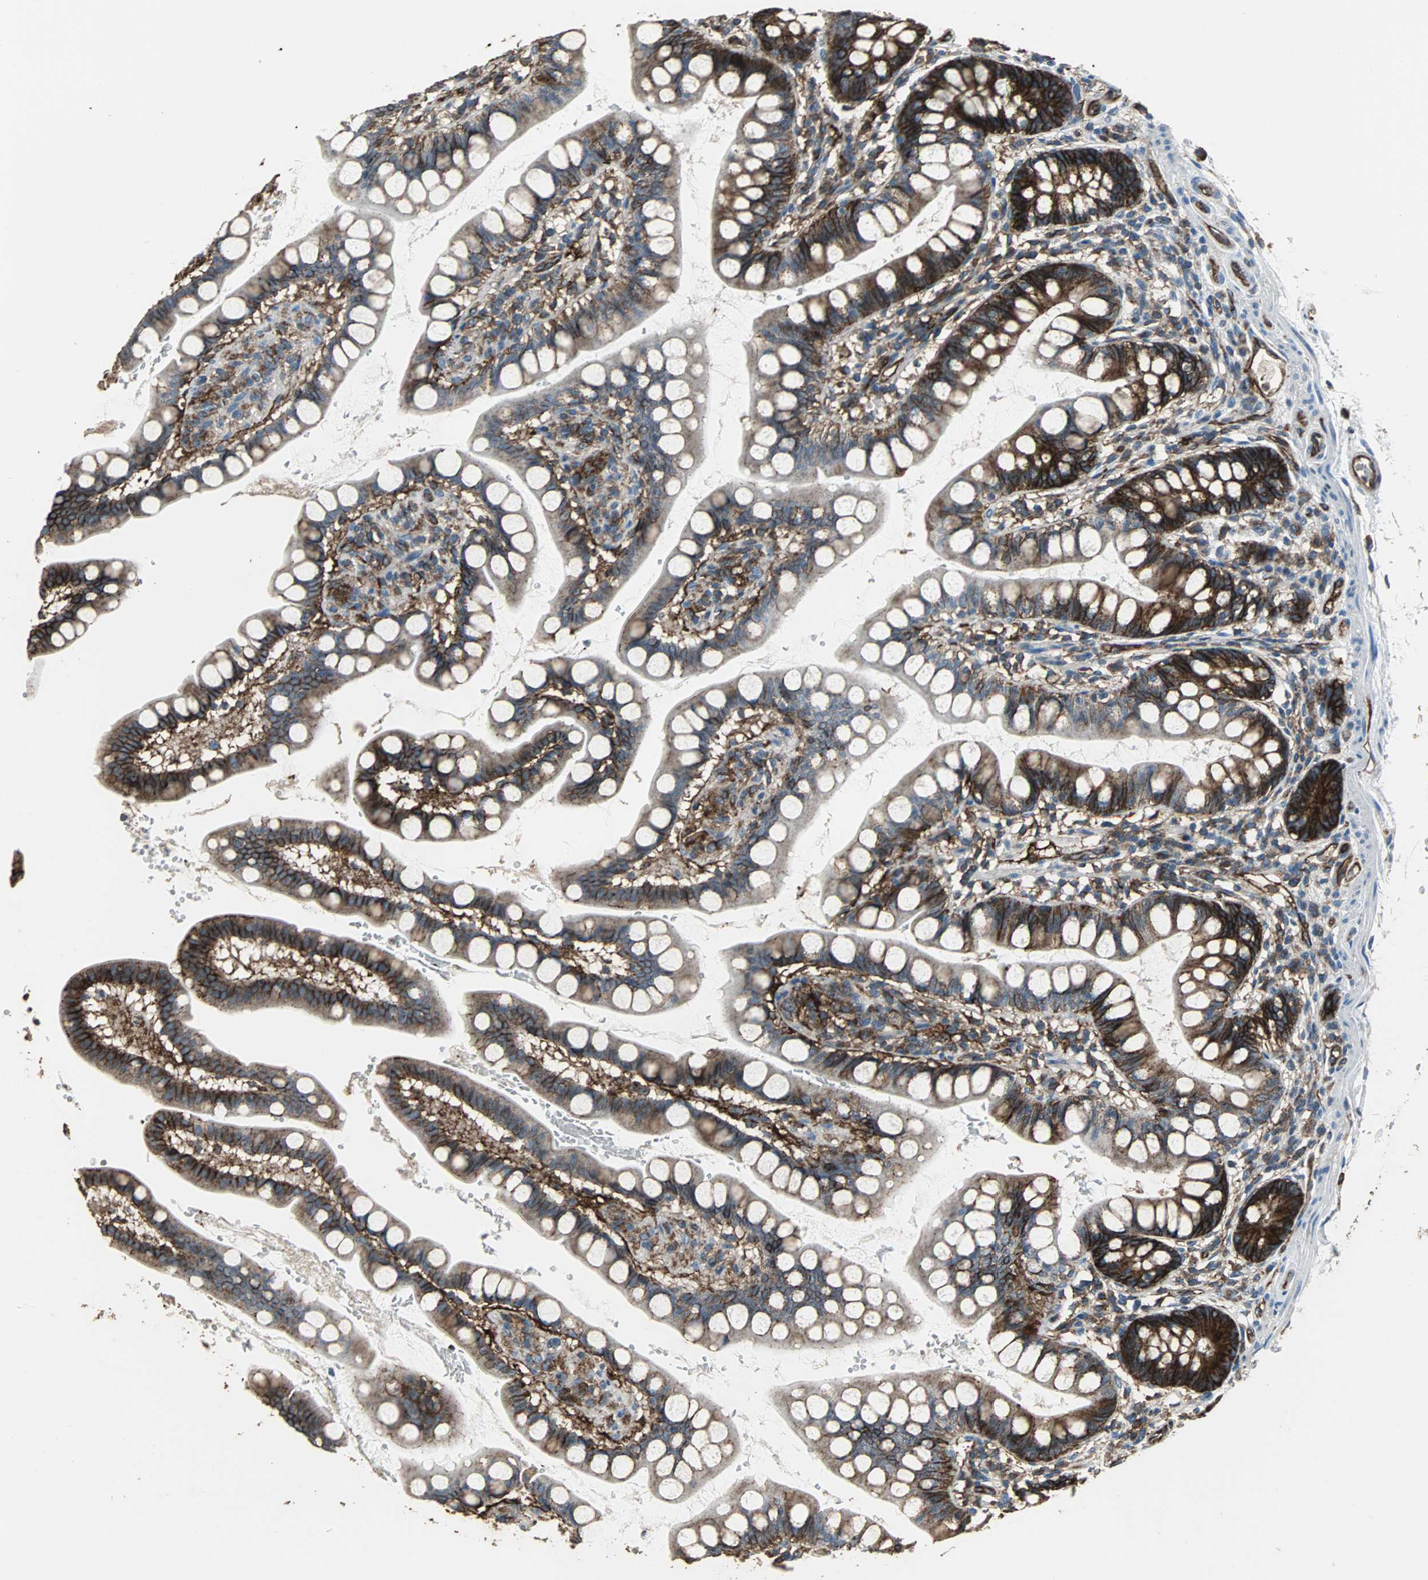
{"staining": {"intensity": "strong", "quantity": ">75%", "location": "cytoplasmic/membranous"}, "tissue": "small intestine", "cell_type": "Glandular cells", "image_type": "normal", "snomed": [{"axis": "morphology", "description": "Normal tissue, NOS"}, {"axis": "topography", "description": "Small intestine"}], "caption": "Protein staining exhibits strong cytoplasmic/membranous positivity in approximately >75% of glandular cells in unremarkable small intestine. (DAB (3,3'-diaminobenzidine) IHC with brightfield microscopy, high magnification).", "gene": "F11R", "patient": {"sex": "female", "age": 58}}